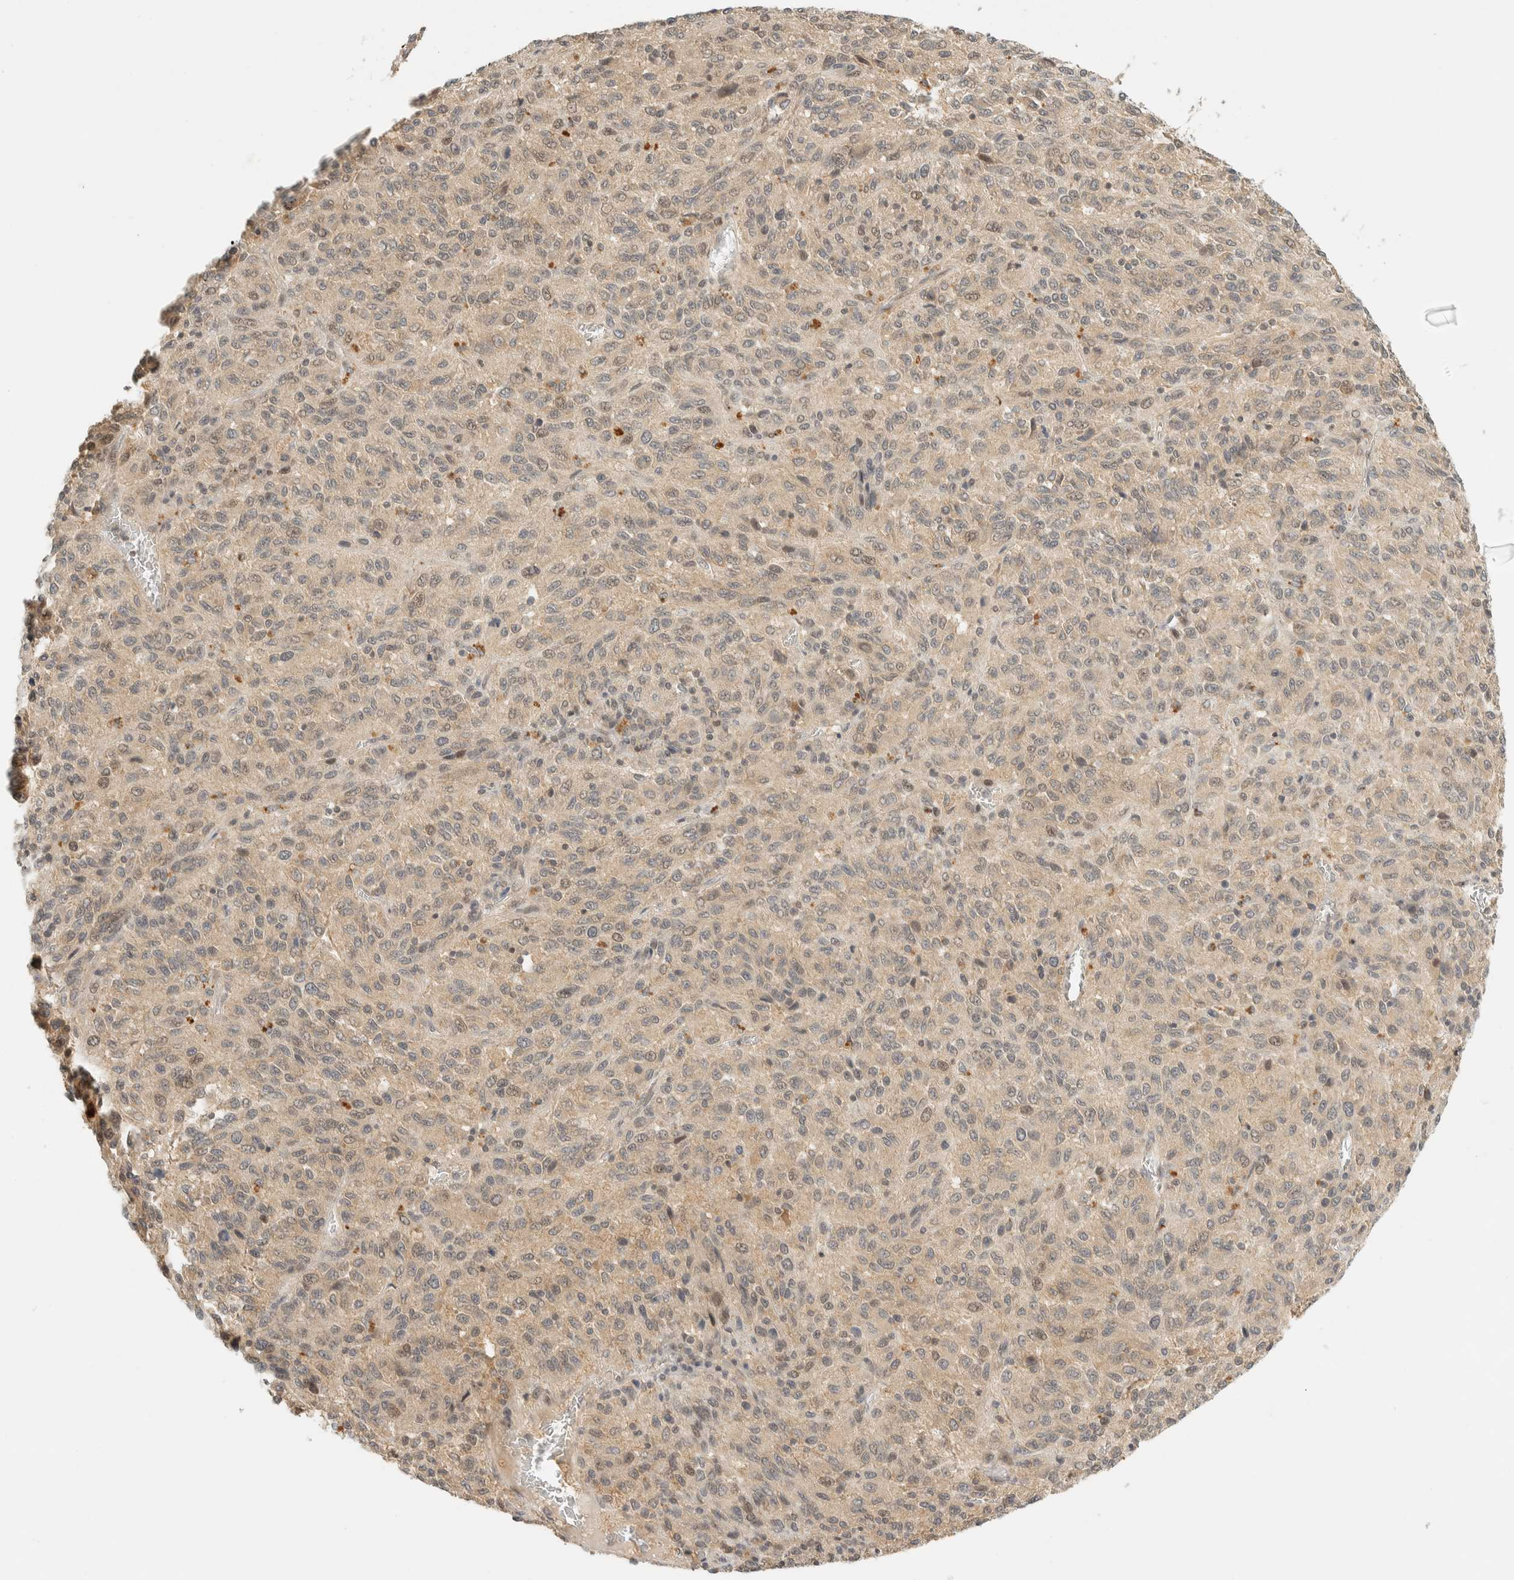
{"staining": {"intensity": "weak", "quantity": "25%-75%", "location": "cytoplasmic/membranous,nuclear"}, "tissue": "melanoma", "cell_type": "Tumor cells", "image_type": "cancer", "snomed": [{"axis": "morphology", "description": "Malignant melanoma, Metastatic site"}, {"axis": "topography", "description": "Lung"}], "caption": "DAB (3,3'-diaminobenzidine) immunohistochemical staining of human malignant melanoma (metastatic site) displays weak cytoplasmic/membranous and nuclear protein positivity in about 25%-75% of tumor cells. (Stains: DAB (3,3'-diaminobenzidine) in brown, nuclei in blue, Microscopy: brightfield microscopy at high magnification).", "gene": "KIFAP3", "patient": {"sex": "male", "age": 64}}